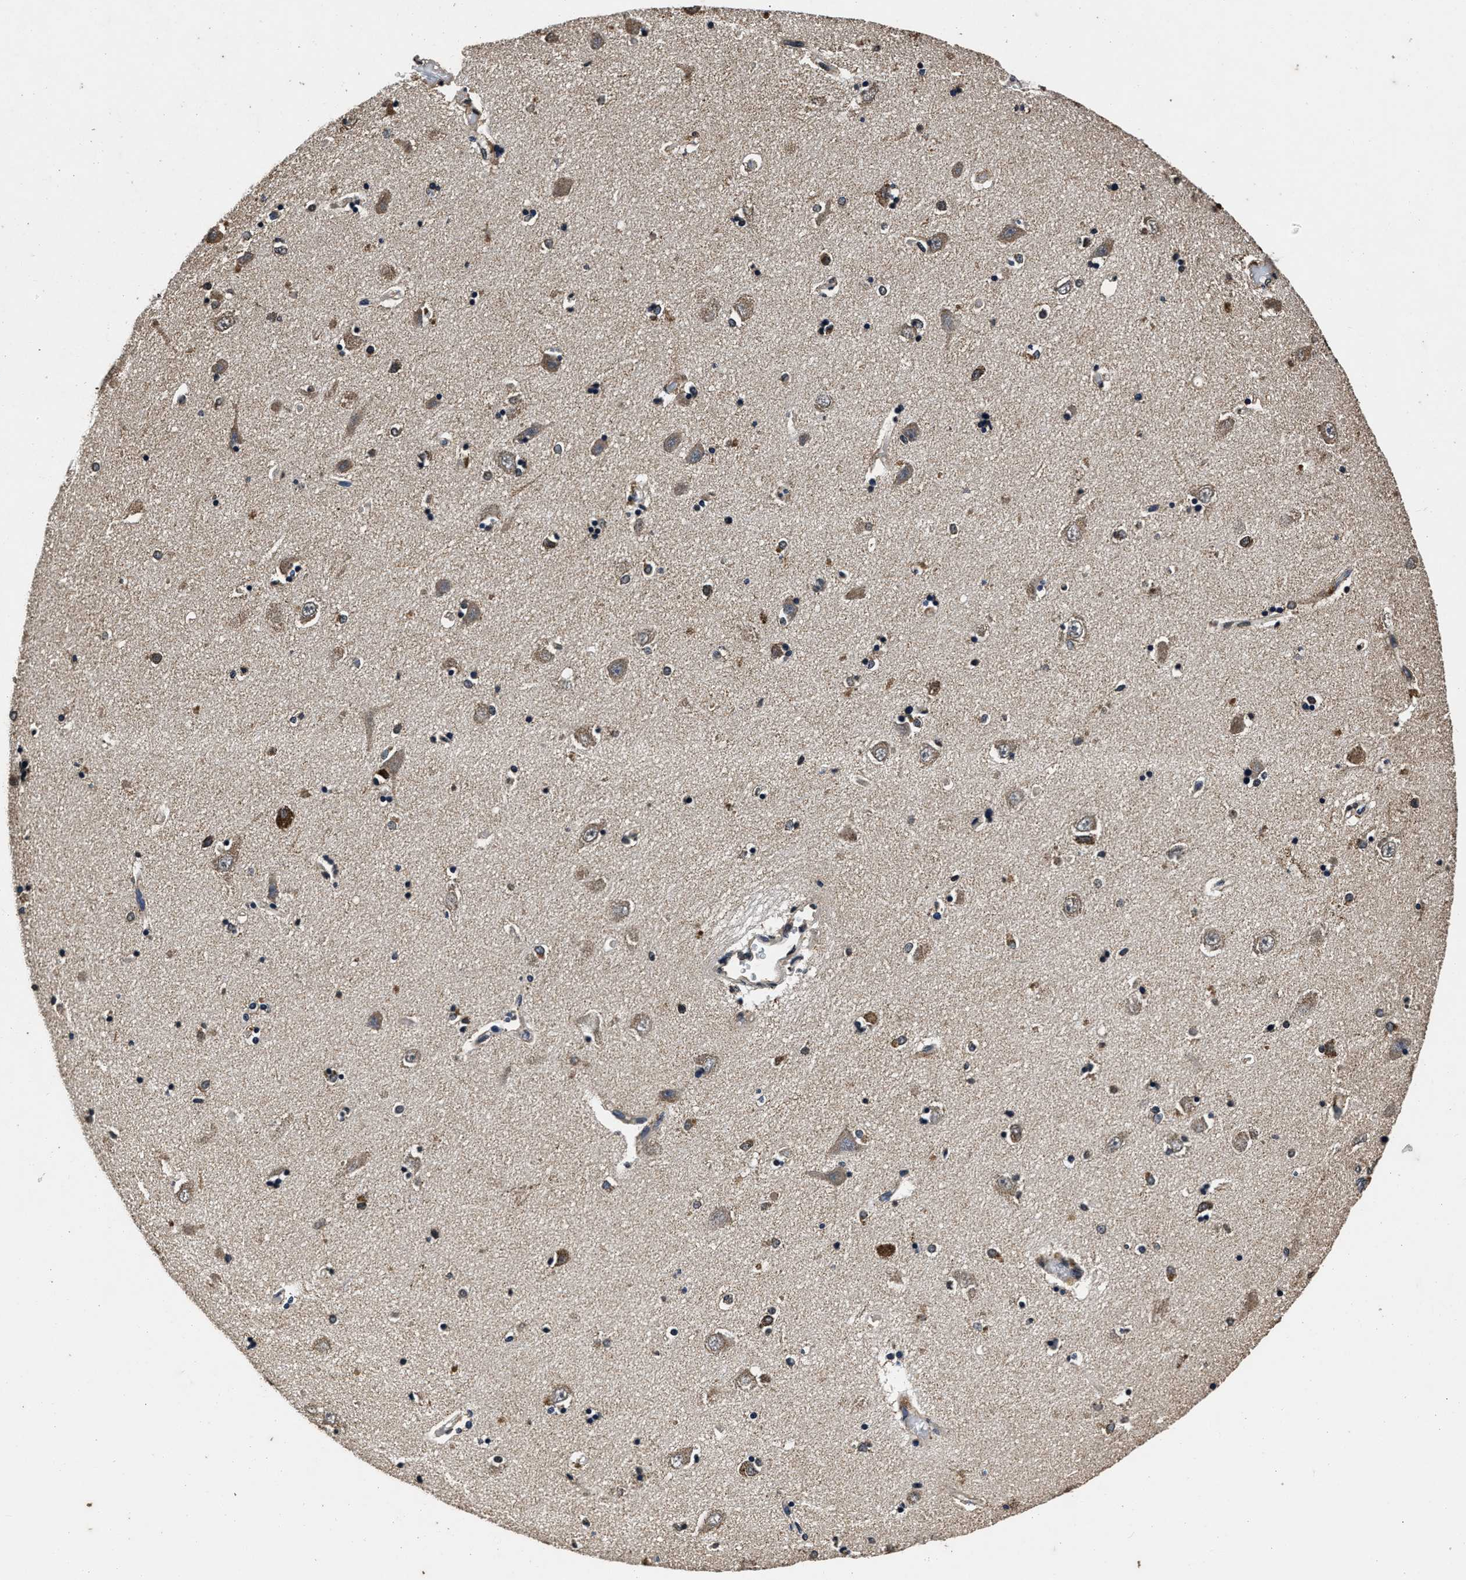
{"staining": {"intensity": "strong", "quantity": "25%-75%", "location": "nuclear"}, "tissue": "hippocampus", "cell_type": "Glial cells", "image_type": "normal", "snomed": [{"axis": "morphology", "description": "Normal tissue, NOS"}, {"axis": "topography", "description": "Hippocampus"}], "caption": "Immunohistochemistry (IHC) staining of normal hippocampus, which displays high levels of strong nuclear positivity in about 25%-75% of glial cells indicating strong nuclear protein positivity. The staining was performed using DAB (brown) for protein detection and nuclei were counterstained in hematoxylin (blue).", "gene": "CSTF1", "patient": {"sex": "male", "age": 45}}